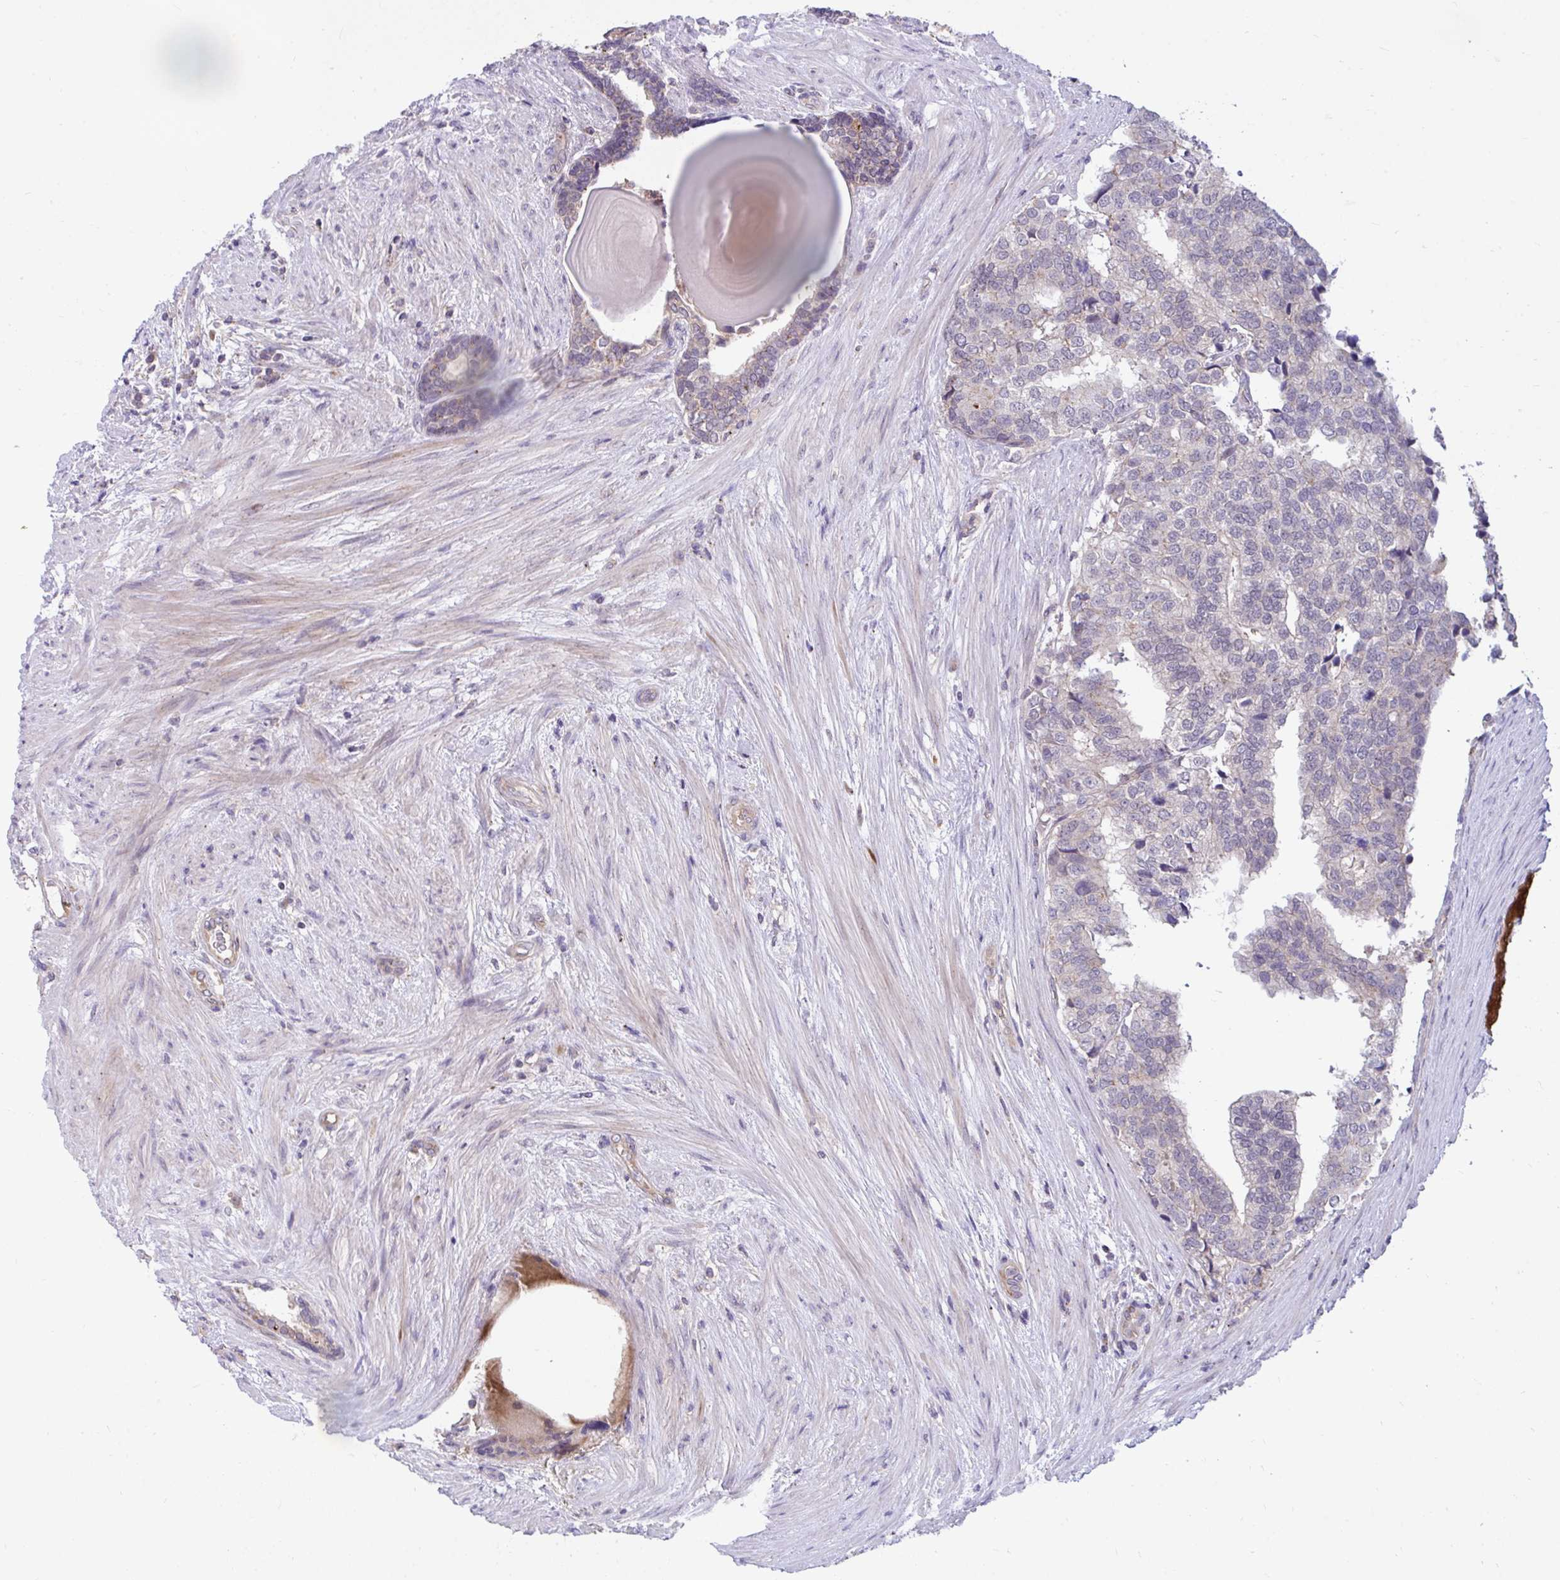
{"staining": {"intensity": "weak", "quantity": "<25%", "location": "cytoplasmic/membranous"}, "tissue": "prostate cancer", "cell_type": "Tumor cells", "image_type": "cancer", "snomed": [{"axis": "morphology", "description": "Adenocarcinoma, High grade"}, {"axis": "topography", "description": "Prostate"}], "caption": "A micrograph of human prostate high-grade adenocarcinoma is negative for staining in tumor cells.", "gene": "IST1", "patient": {"sex": "male", "age": 68}}